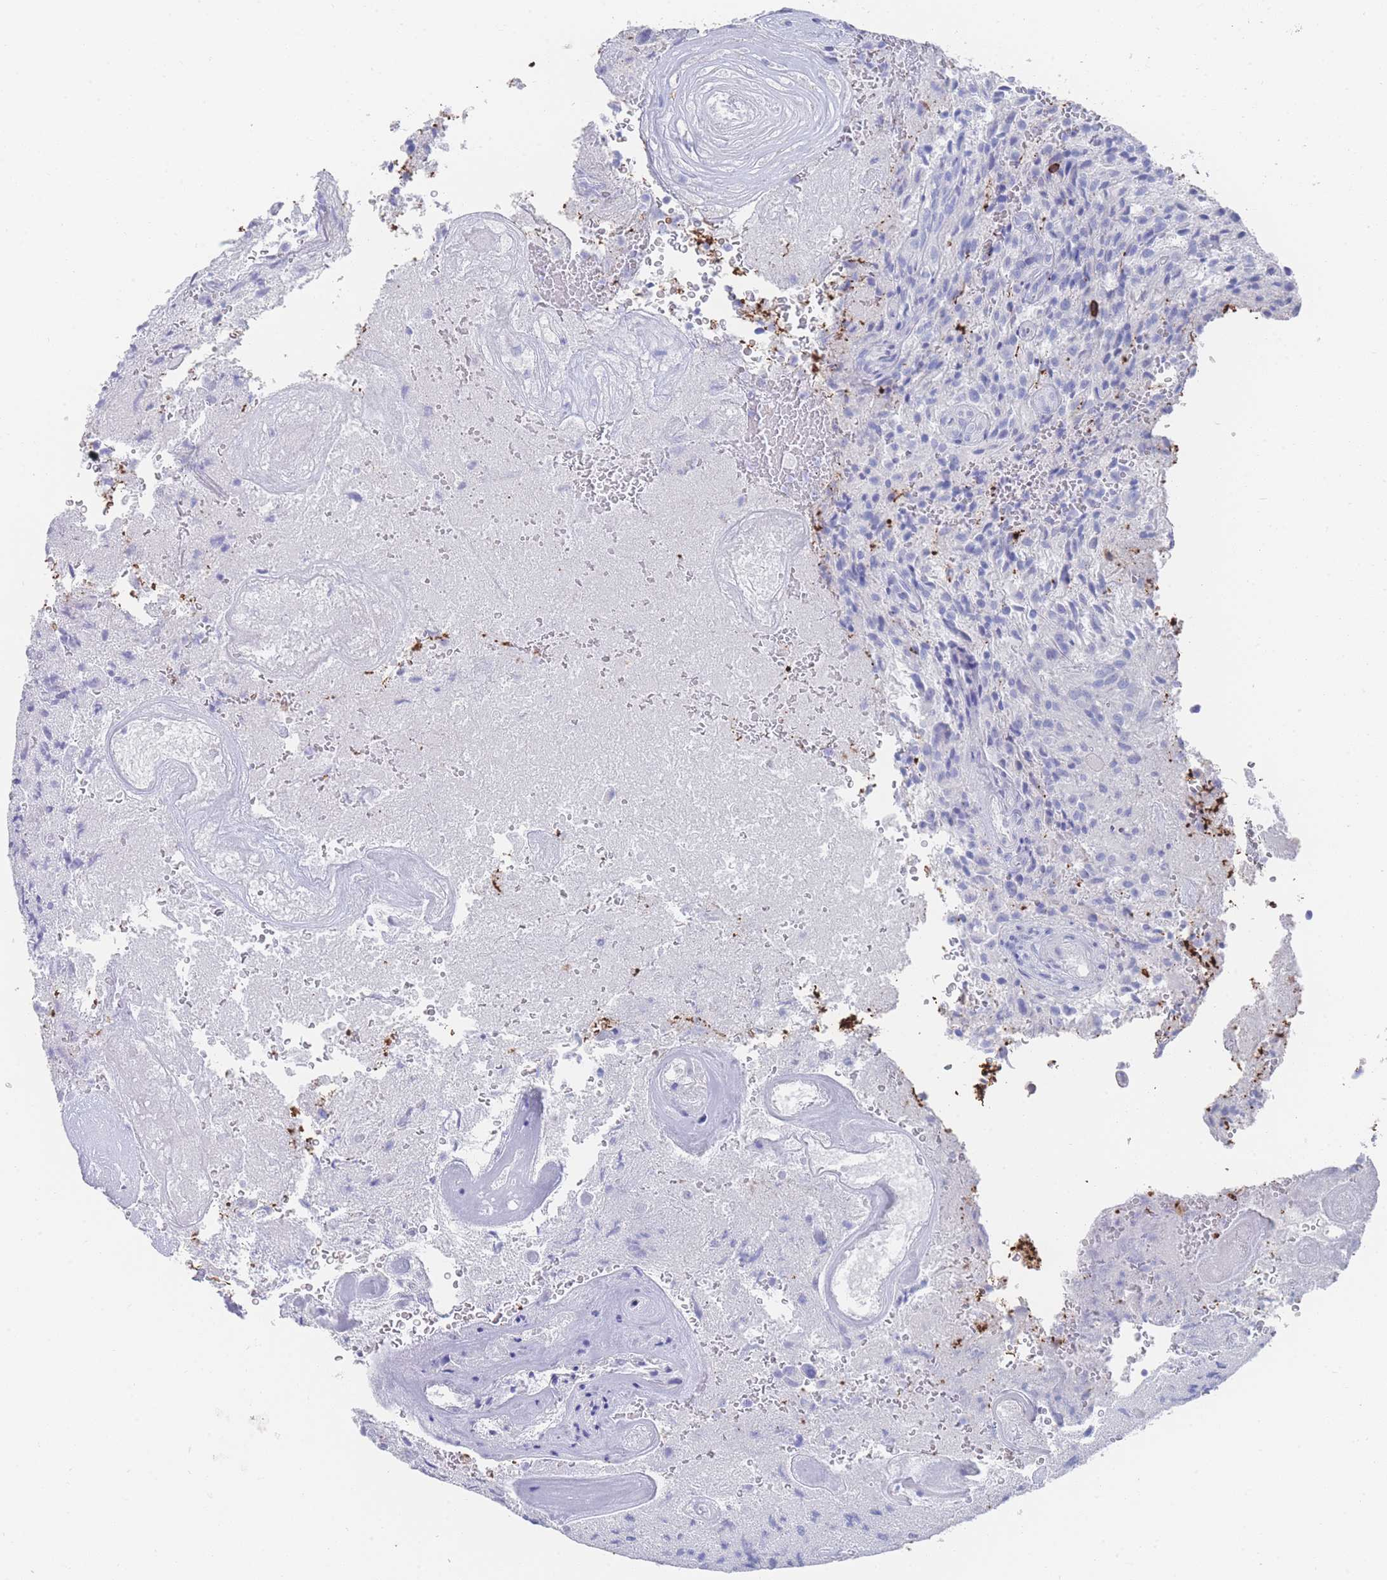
{"staining": {"intensity": "negative", "quantity": "none", "location": "none"}, "tissue": "glioma", "cell_type": "Tumor cells", "image_type": "cancer", "snomed": [{"axis": "morphology", "description": "Normal tissue, NOS"}, {"axis": "morphology", "description": "Glioma, malignant, High grade"}, {"axis": "topography", "description": "Cerebral cortex"}], "caption": "Tumor cells show no significant protein expression in malignant high-grade glioma.", "gene": "LRRC37A", "patient": {"sex": "male", "age": 56}}